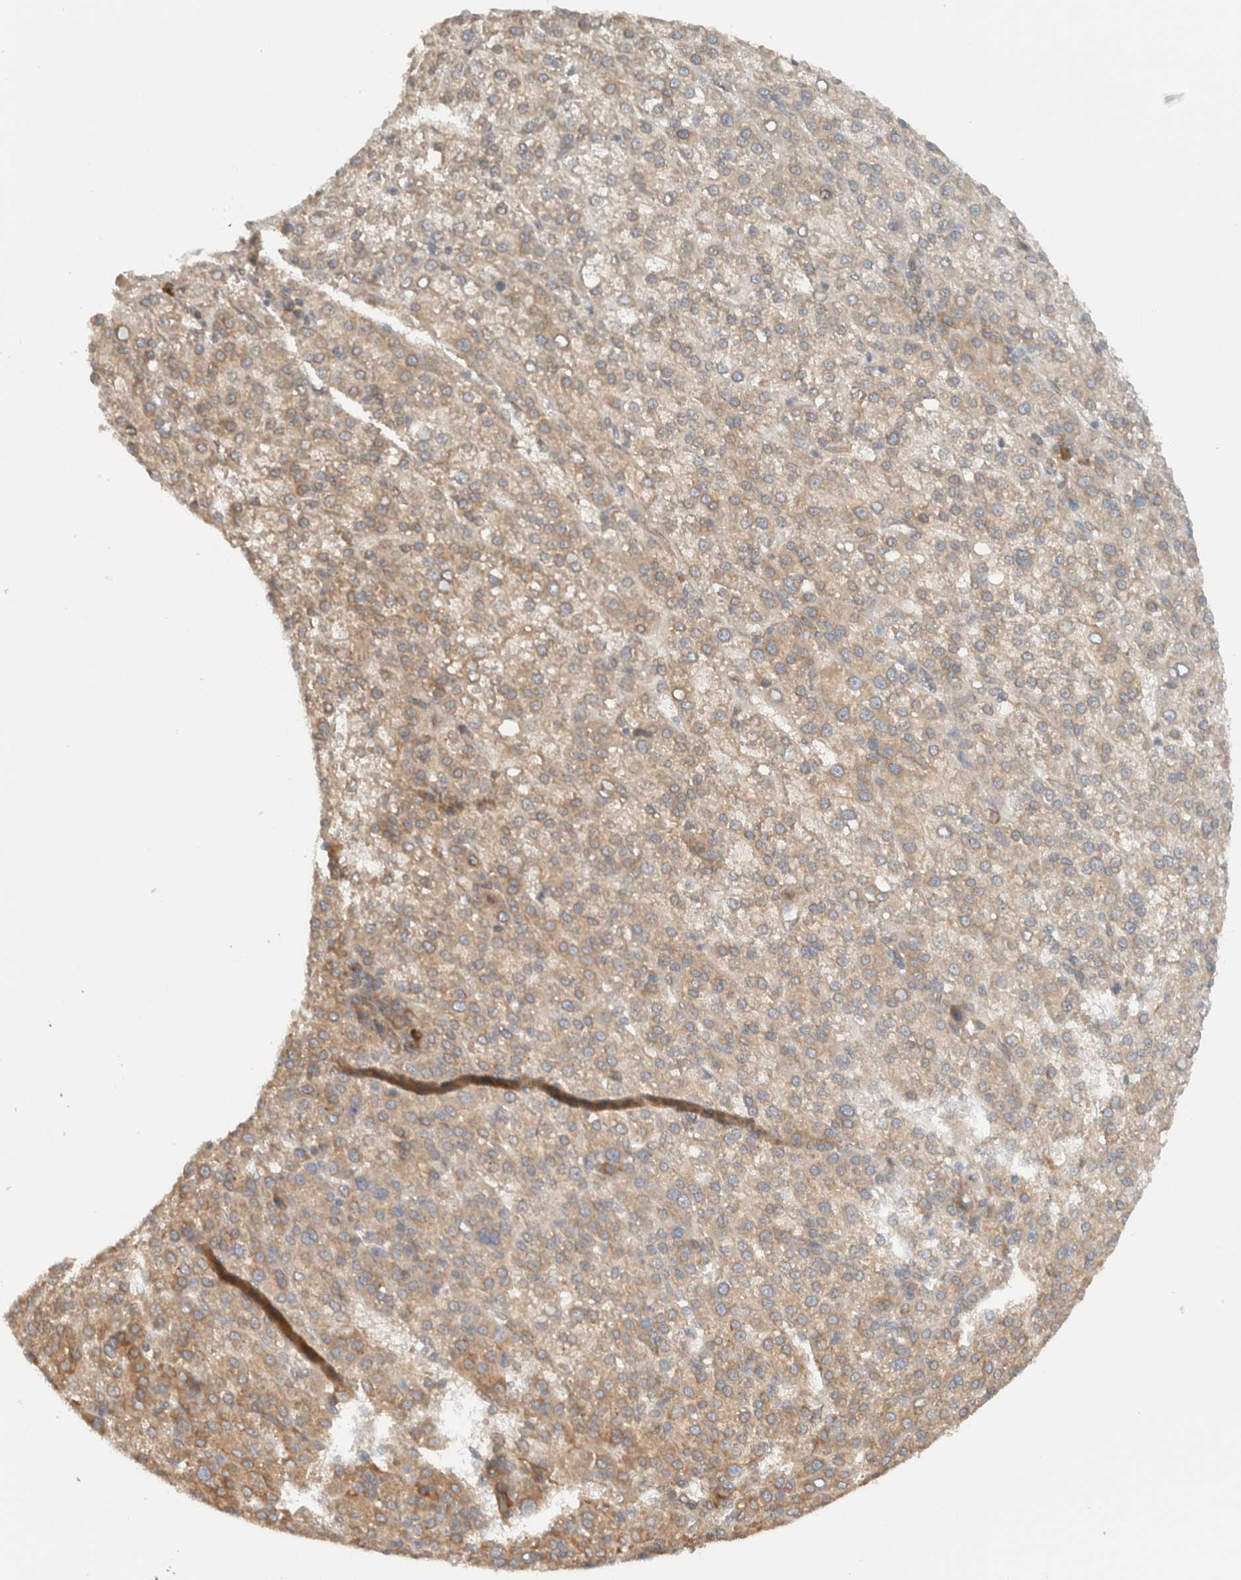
{"staining": {"intensity": "weak", "quantity": ">75%", "location": "cytoplasmic/membranous"}, "tissue": "liver cancer", "cell_type": "Tumor cells", "image_type": "cancer", "snomed": [{"axis": "morphology", "description": "Carcinoma, Hepatocellular, NOS"}, {"axis": "topography", "description": "Liver"}], "caption": "Human liver cancer stained with a brown dye shows weak cytoplasmic/membranous positive expression in about >75% of tumor cells.", "gene": "ARFGEF2", "patient": {"sex": "female", "age": 58}}